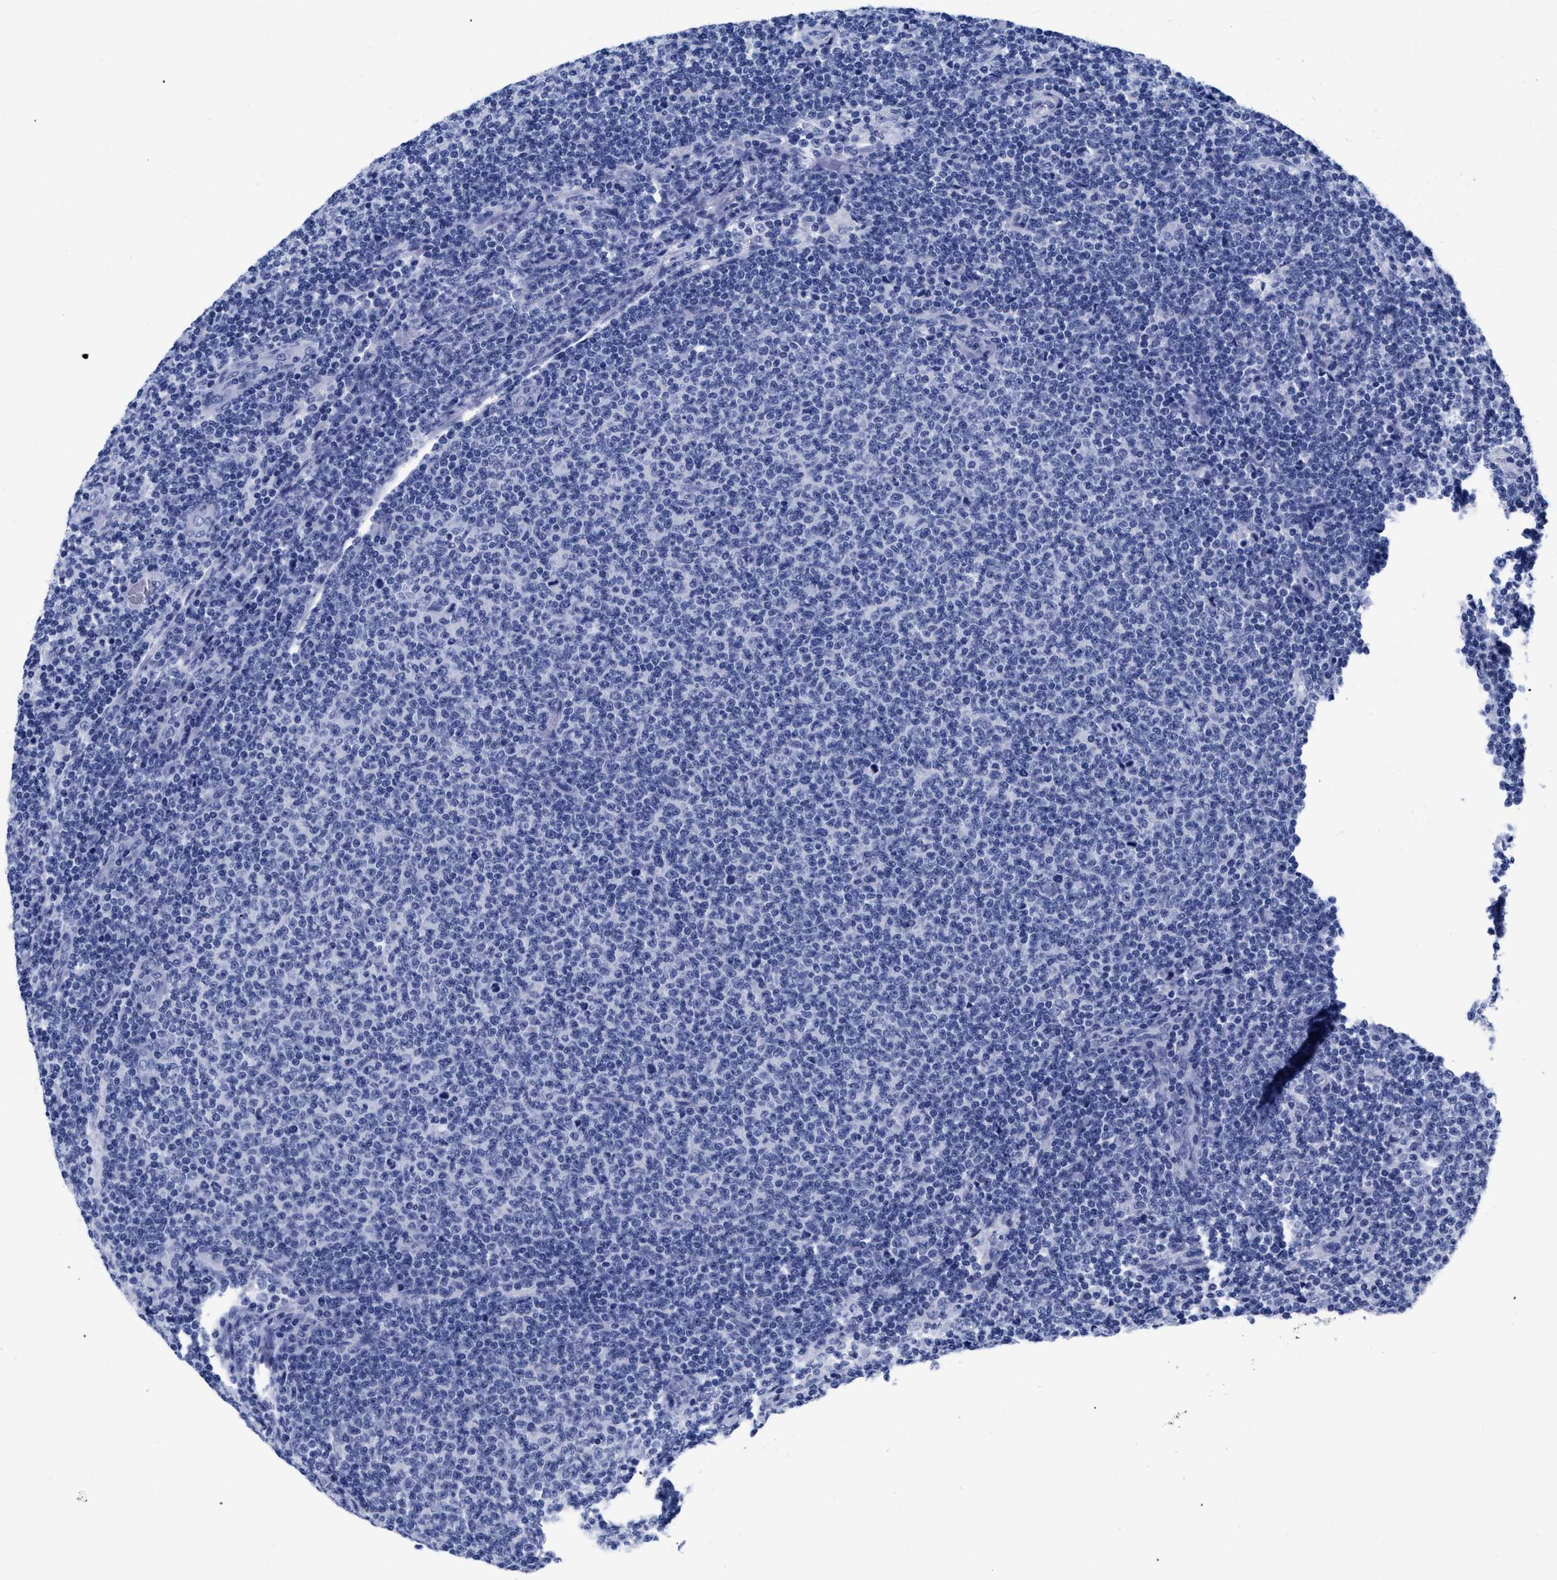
{"staining": {"intensity": "negative", "quantity": "none", "location": "none"}, "tissue": "lymphoma", "cell_type": "Tumor cells", "image_type": "cancer", "snomed": [{"axis": "morphology", "description": "Malignant lymphoma, non-Hodgkin's type, Low grade"}, {"axis": "topography", "description": "Lymph node"}], "caption": "The micrograph reveals no staining of tumor cells in low-grade malignant lymphoma, non-Hodgkin's type.", "gene": "TREML1", "patient": {"sex": "male", "age": 66}}